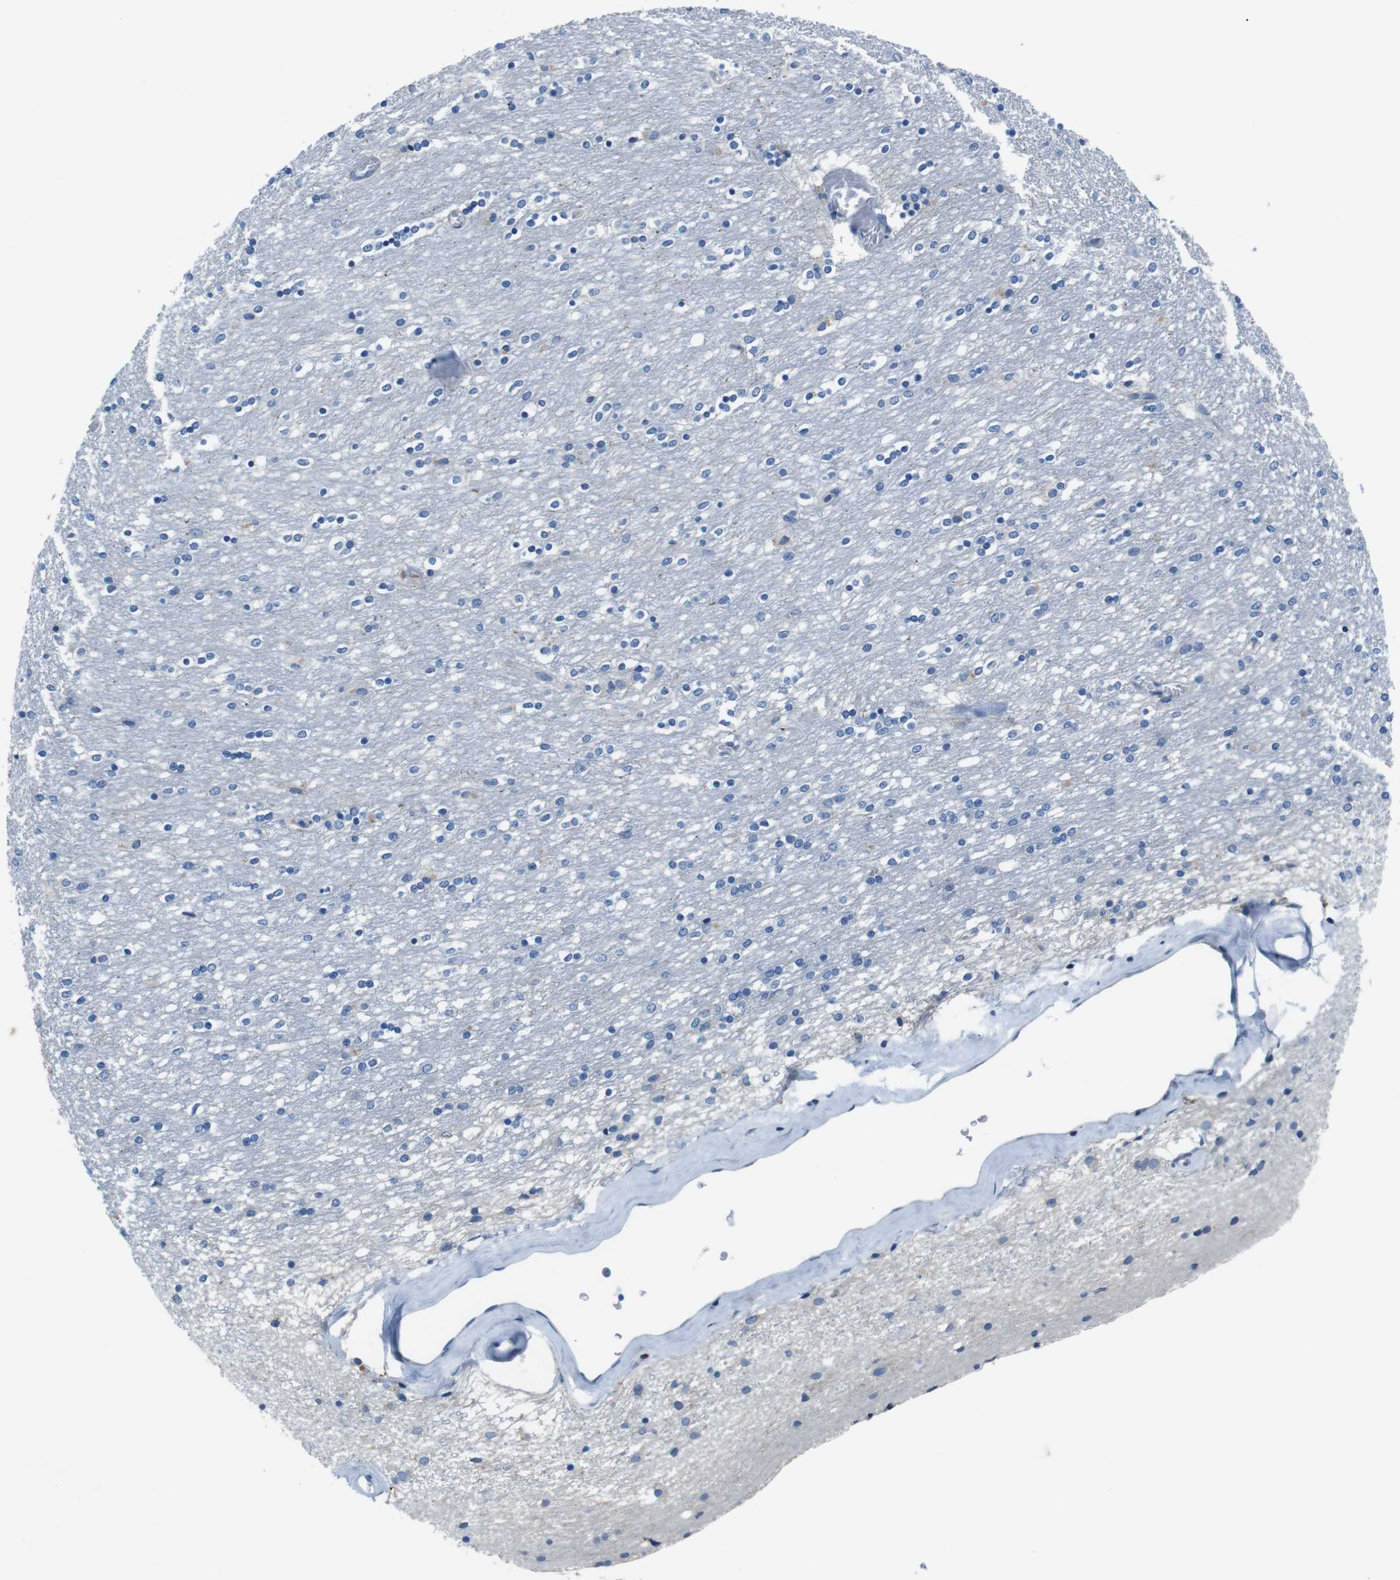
{"staining": {"intensity": "moderate", "quantity": "<25%", "location": "cytoplasmic/membranous"}, "tissue": "caudate", "cell_type": "Glial cells", "image_type": "normal", "snomed": [{"axis": "morphology", "description": "Normal tissue, NOS"}, {"axis": "topography", "description": "Lateral ventricle wall"}], "caption": "This micrograph demonstrates immunohistochemistry (IHC) staining of normal human caudate, with low moderate cytoplasmic/membranous staining in approximately <25% of glial cells.", "gene": "TULP3", "patient": {"sex": "female", "age": 54}}